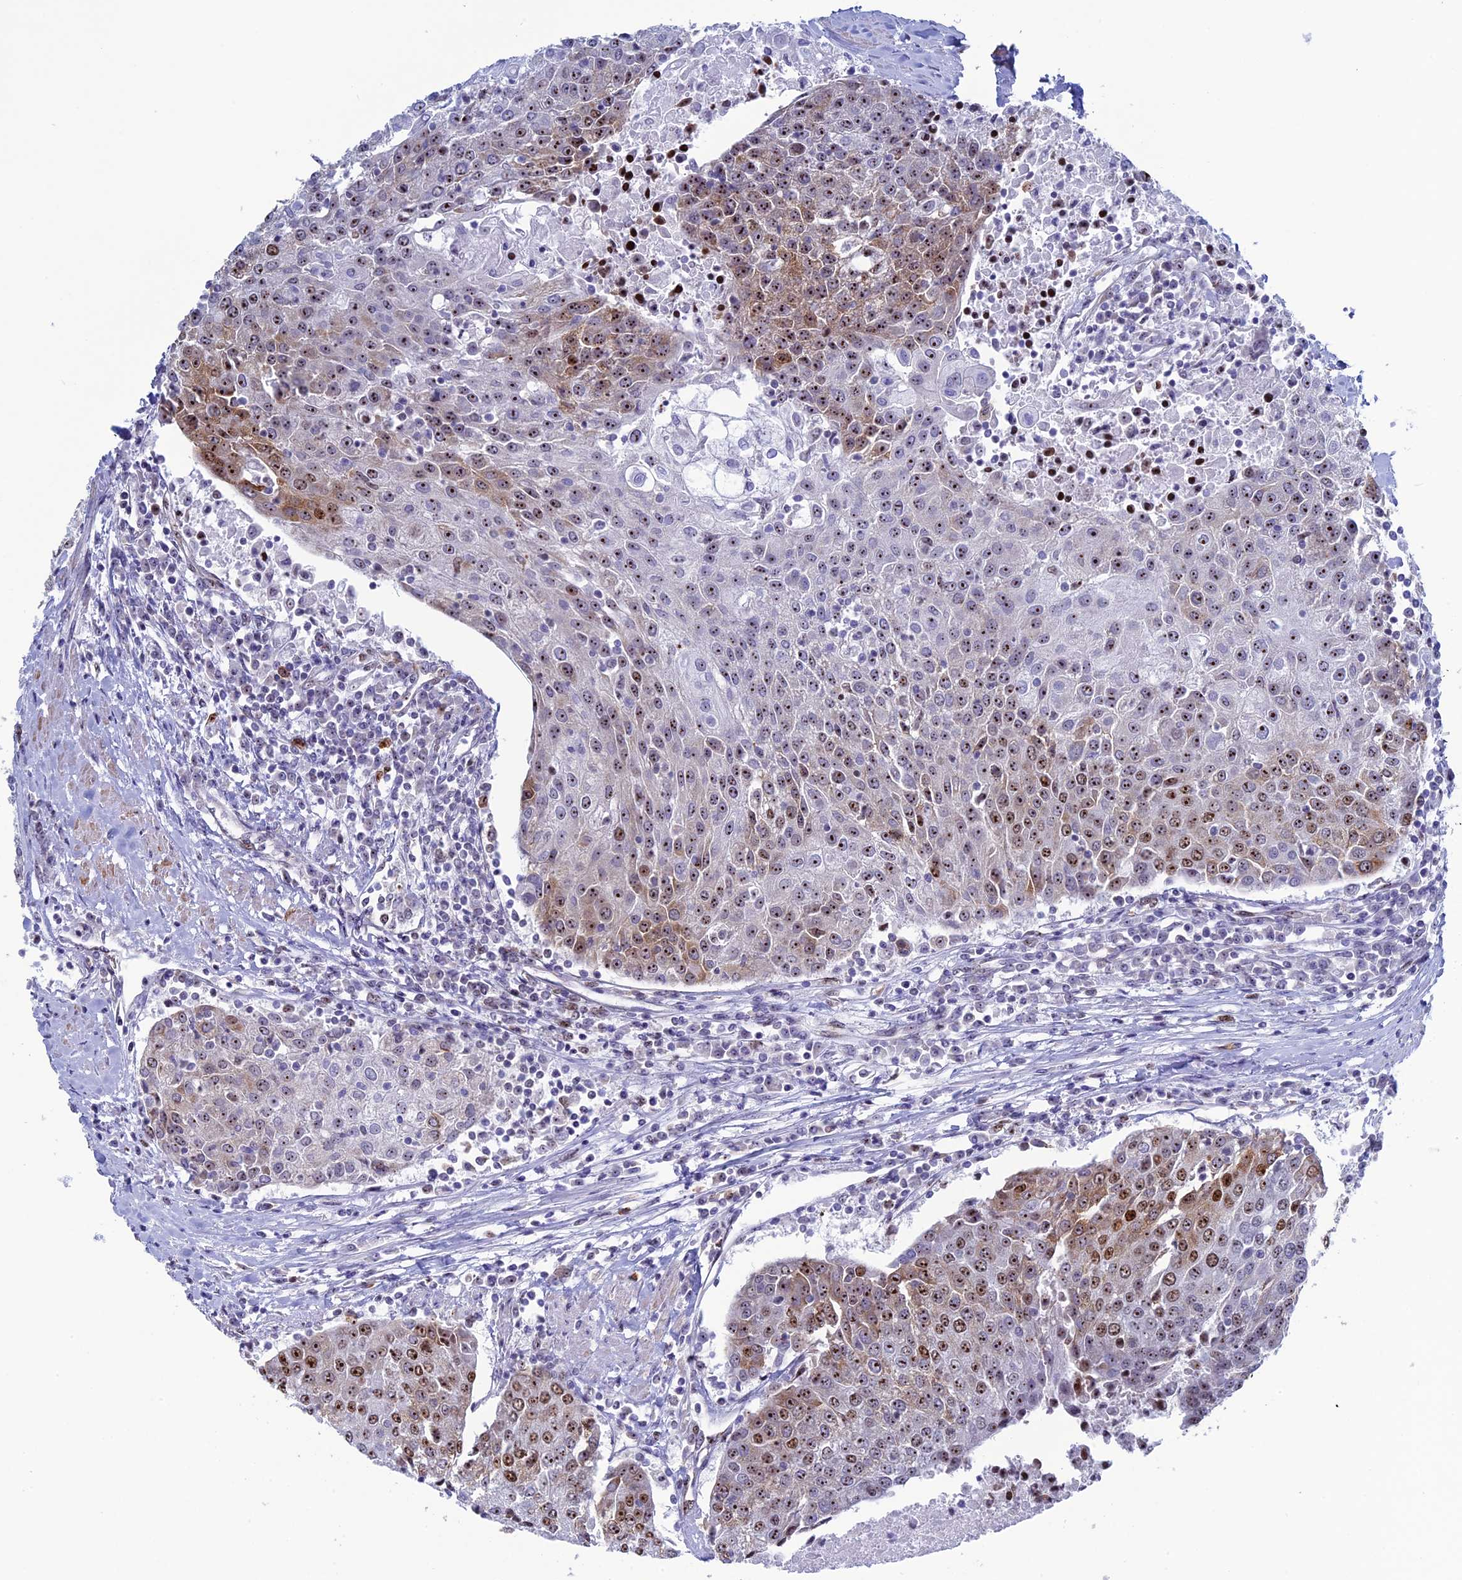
{"staining": {"intensity": "moderate", "quantity": ">75%", "location": "nuclear"}, "tissue": "urothelial cancer", "cell_type": "Tumor cells", "image_type": "cancer", "snomed": [{"axis": "morphology", "description": "Urothelial carcinoma, High grade"}, {"axis": "topography", "description": "Urinary bladder"}], "caption": "Protein staining of urothelial cancer tissue reveals moderate nuclear staining in approximately >75% of tumor cells. (DAB (3,3'-diaminobenzidine) = brown stain, brightfield microscopy at high magnification).", "gene": "CCDC86", "patient": {"sex": "female", "age": 85}}